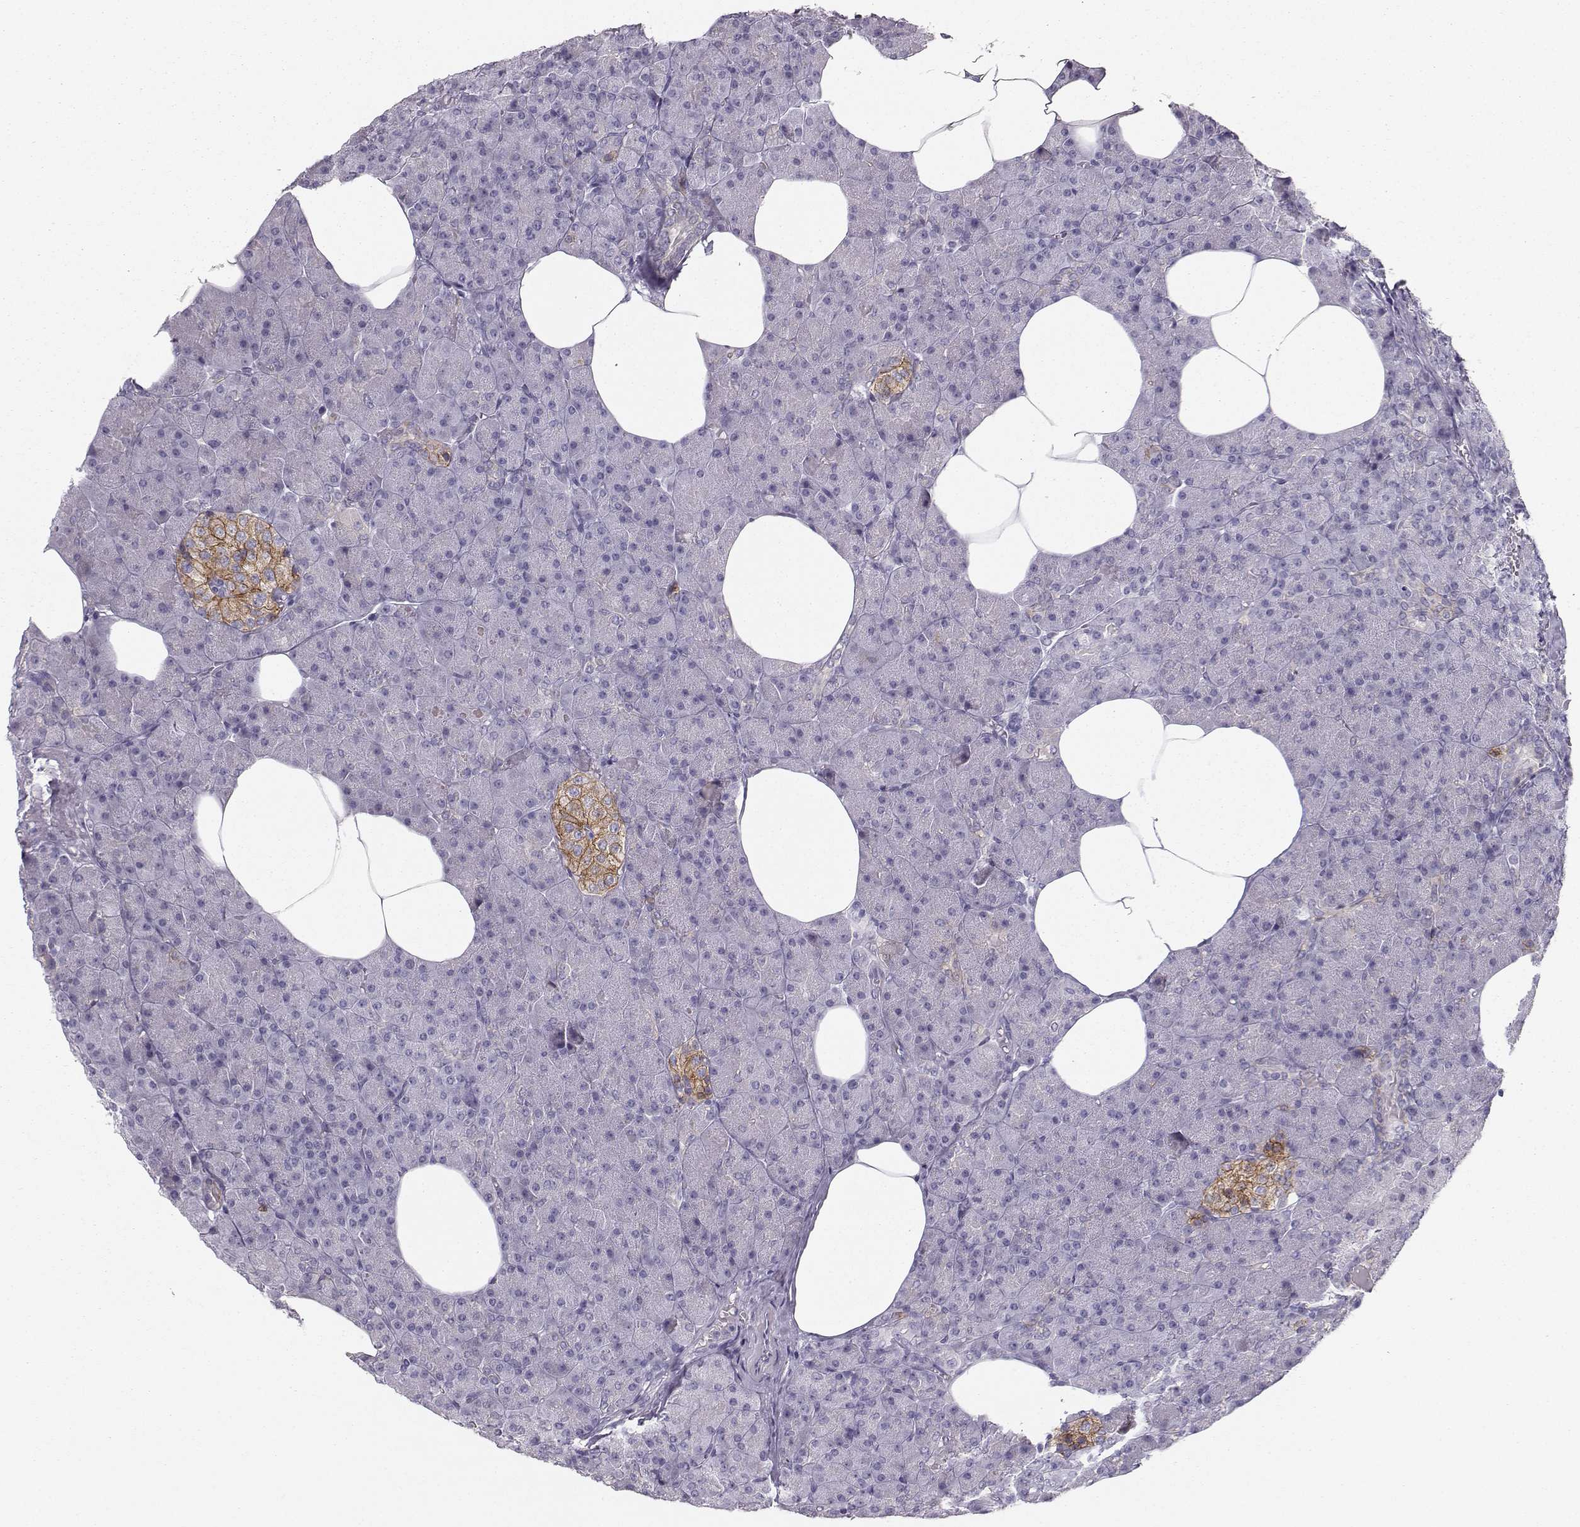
{"staining": {"intensity": "moderate", "quantity": "<25%", "location": "cytoplasmic/membranous"}, "tissue": "pancreas", "cell_type": "Exocrine glandular cells", "image_type": "normal", "snomed": [{"axis": "morphology", "description": "Normal tissue, NOS"}, {"axis": "topography", "description": "Pancreas"}], "caption": "Immunohistochemistry (IHC) micrograph of normal human pancreas stained for a protein (brown), which exhibits low levels of moderate cytoplasmic/membranous staining in about <25% of exocrine glandular cells.", "gene": "CASR", "patient": {"sex": "female", "age": 45}}